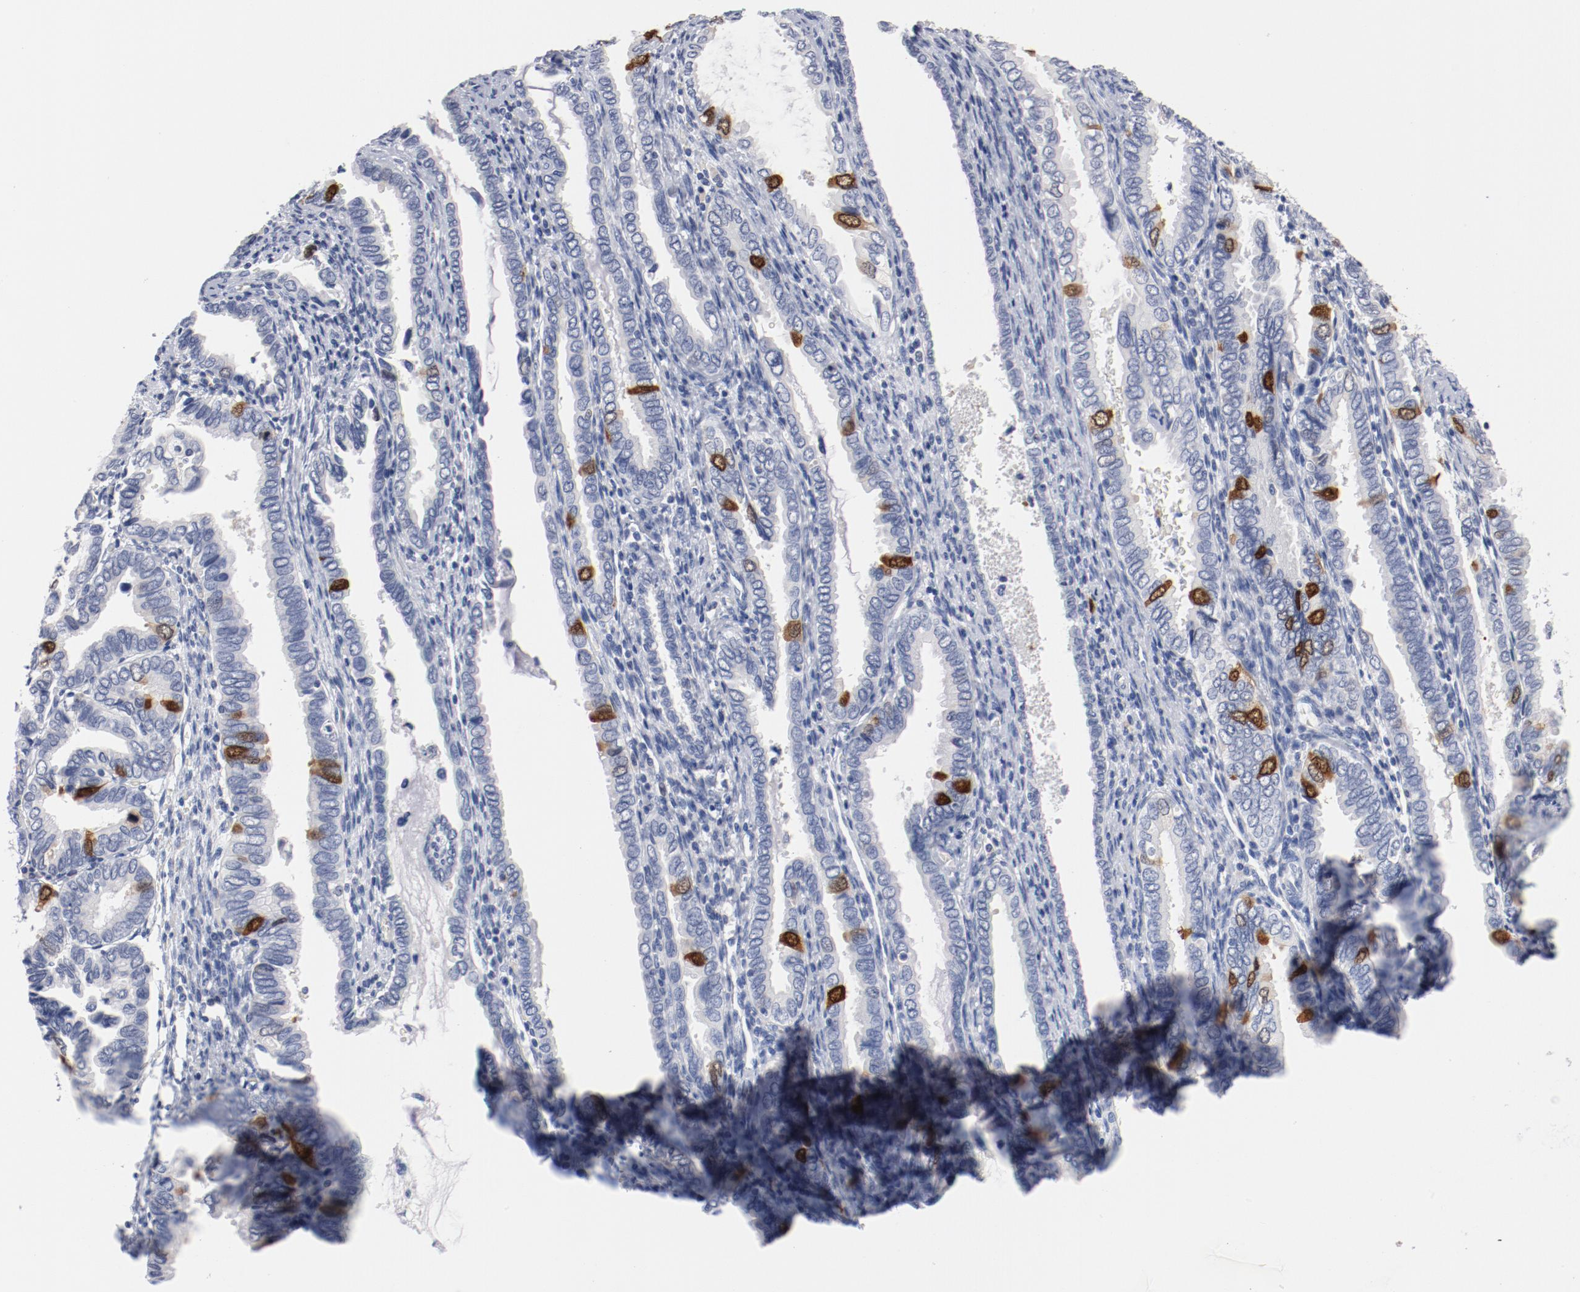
{"staining": {"intensity": "strong", "quantity": "<25%", "location": "nuclear"}, "tissue": "cervical cancer", "cell_type": "Tumor cells", "image_type": "cancer", "snomed": [{"axis": "morphology", "description": "Adenocarcinoma, NOS"}, {"axis": "topography", "description": "Cervix"}], "caption": "DAB (3,3'-diaminobenzidine) immunohistochemical staining of cervical cancer (adenocarcinoma) reveals strong nuclear protein positivity in approximately <25% of tumor cells.", "gene": "CDC20", "patient": {"sex": "female", "age": 49}}